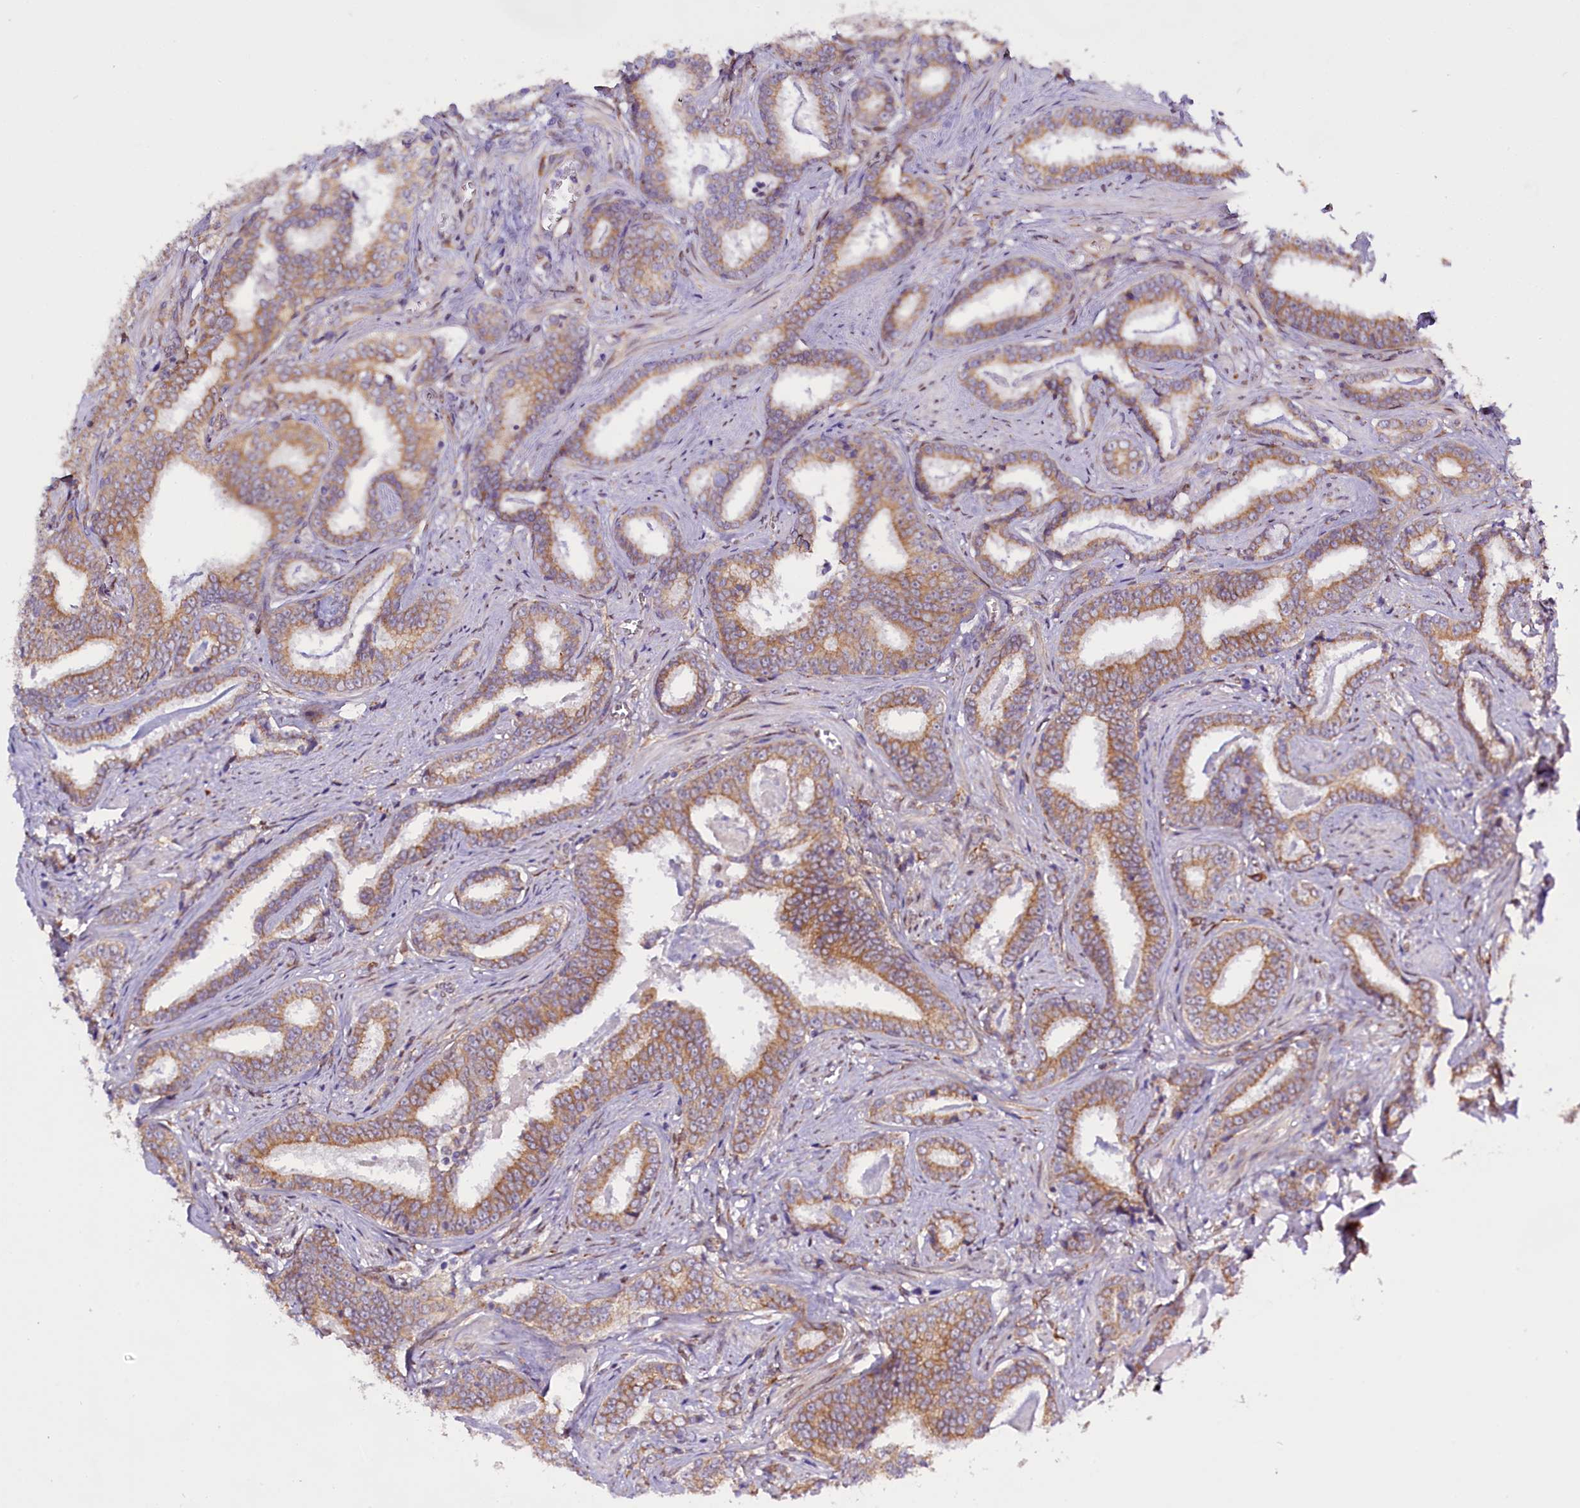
{"staining": {"intensity": "moderate", "quantity": ">75%", "location": "cytoplasmic/membranous"}, "tissue": "prostate cancer", "cell_type": "Tumor cells", "image_type": "cancer", "snomed": [{"axis": "morphology", "description": "Adenocarcinoma, High grade"}, {"axis": "topography", "description": "Prostate"}], "caption": "Immunohistochemical staining of human prostate cancer (adenocarcinoma (high-grade)) shows medium levels of moderate cytoplasmic/membranous protein positivity in about >75% of tumor cells.", "gene": "UACA", "patient": {"sex": "male", "age": 67}}